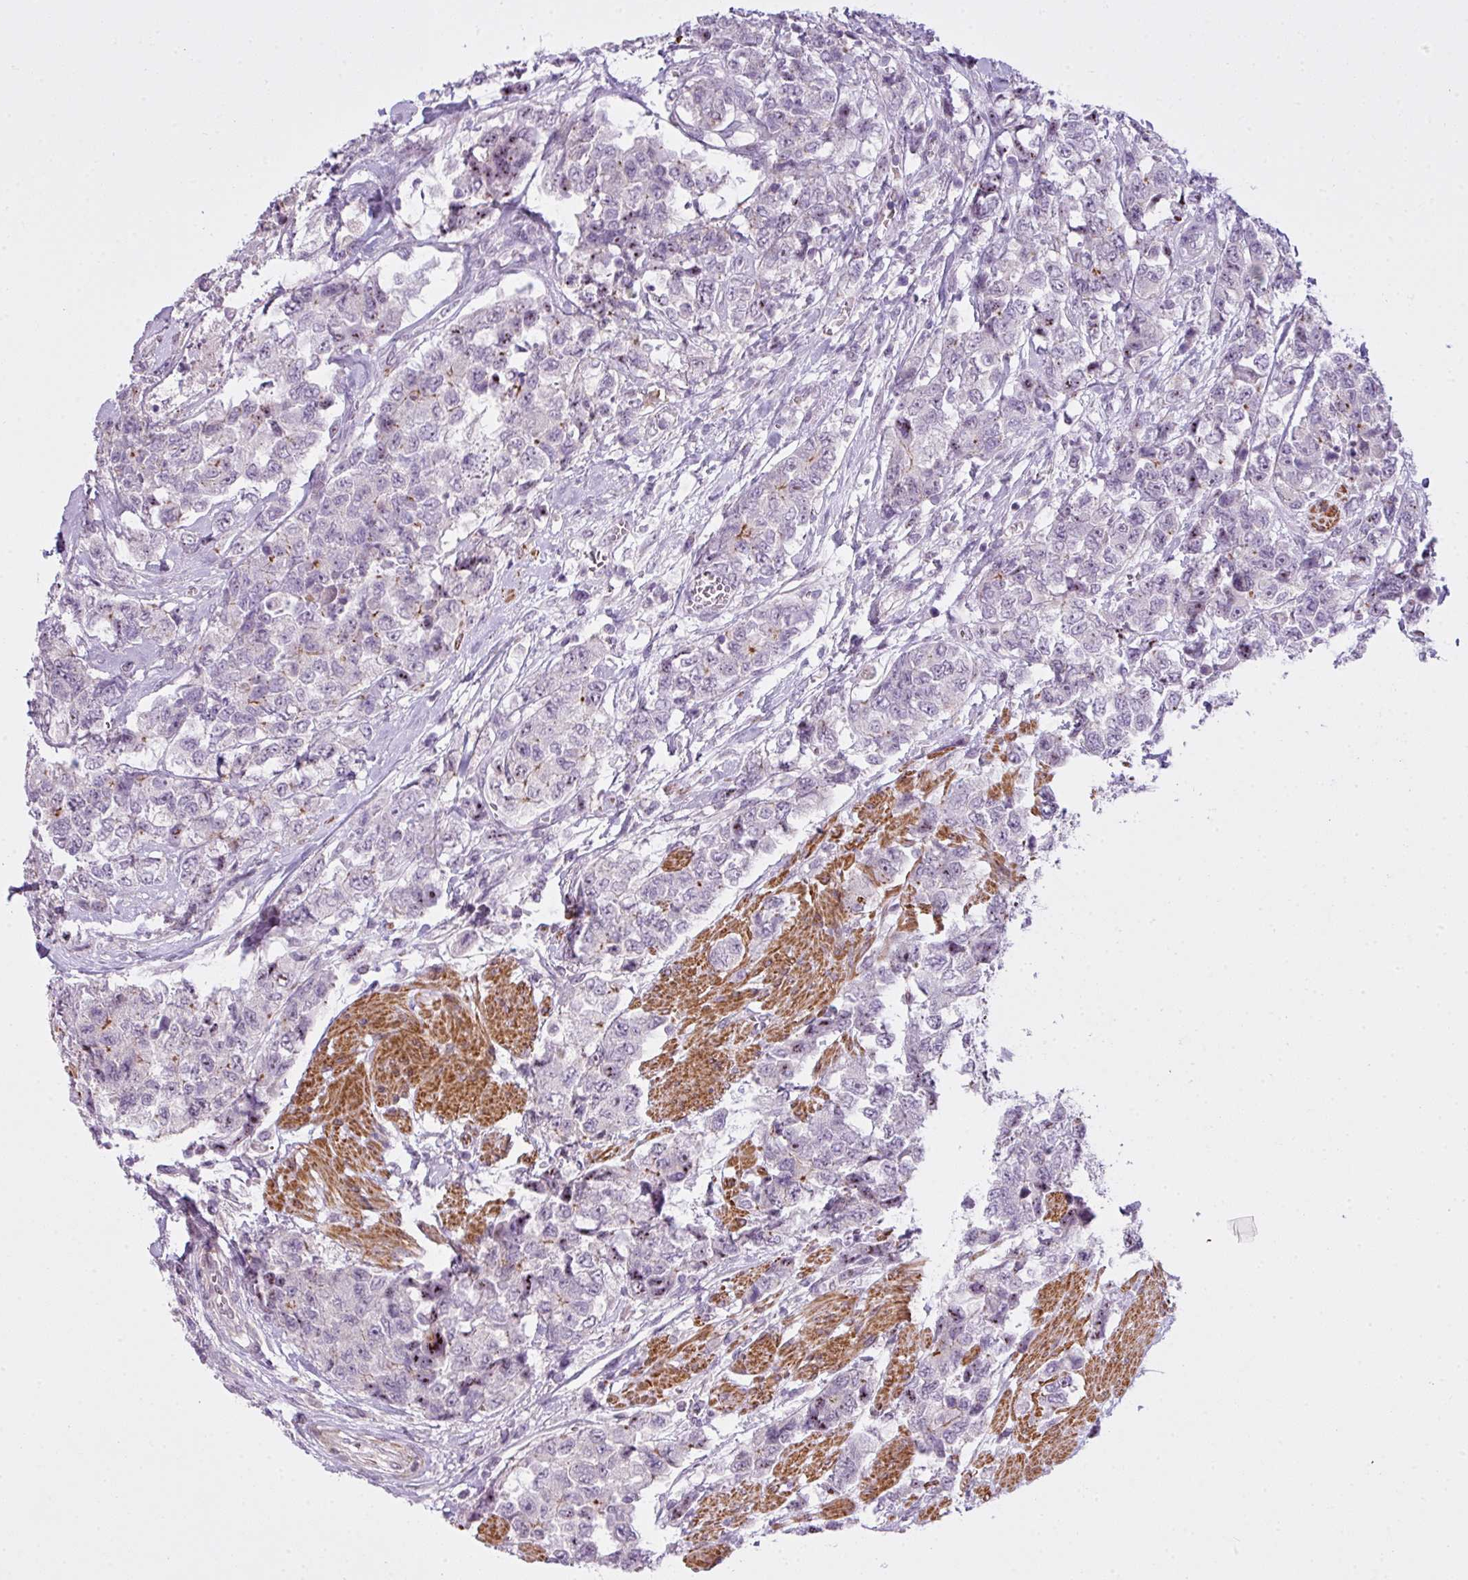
{"staining": {"intensity": "moderate", "quantity": "<25%", "location": "nuclear"}, "tissue": "urothelial cancer", "cell_type": "Tumor cells", "image_type": "cancer", "snomed": [{"axis": "morphology", "description": "Urothelial carcinoma, High grade"}, {"axis": "topography", "description": "Urinary bladder"}], "caption": "Brown immunohistochemical staining in human high-grade urothelial carcinoma shows moderate nuclear staining in approximately <25% of tumor cells.", "gene": "ZNF688", "patient": {"sex": "female", "age": 78}}